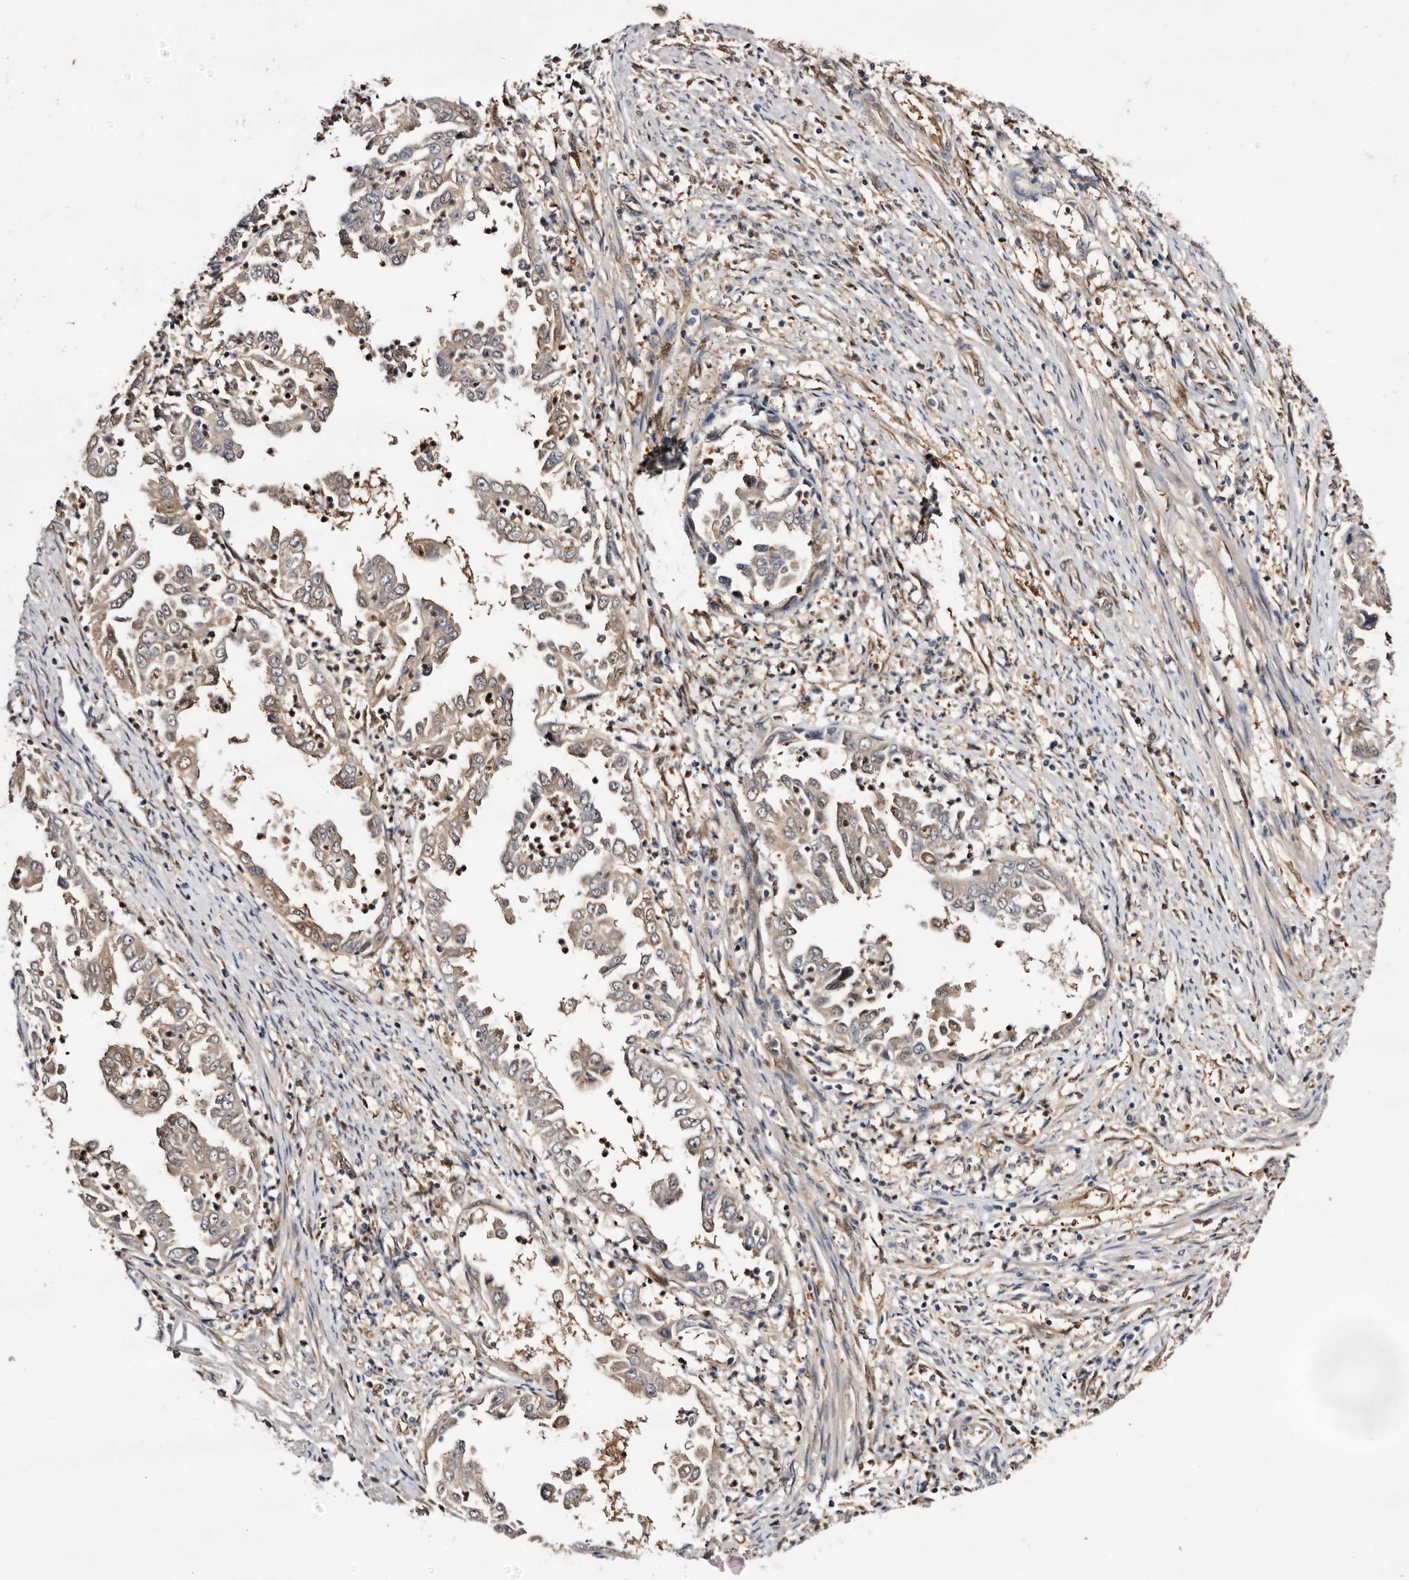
{"staining": {"intensity": "weak", "quantity": "25%-75%", "location": "cytoplasmic/membranous"}, "tissue": "endometrial cancer", "cell_type": "Tumor cells", "image_type": "cancer", "snomed": [{"axis": "morphology", "description": "Adenocarcinoma, NOS"}, {"axis": "topography", "description": "Endometrium"}], "caption": "A brown stain shows weak cytoplasmic/membranous staining of a protein in adenocarcinoma (endometrial) tumor cells.", "gene": "TP53I3", "patient": {"sex": "female", "age": 85}}